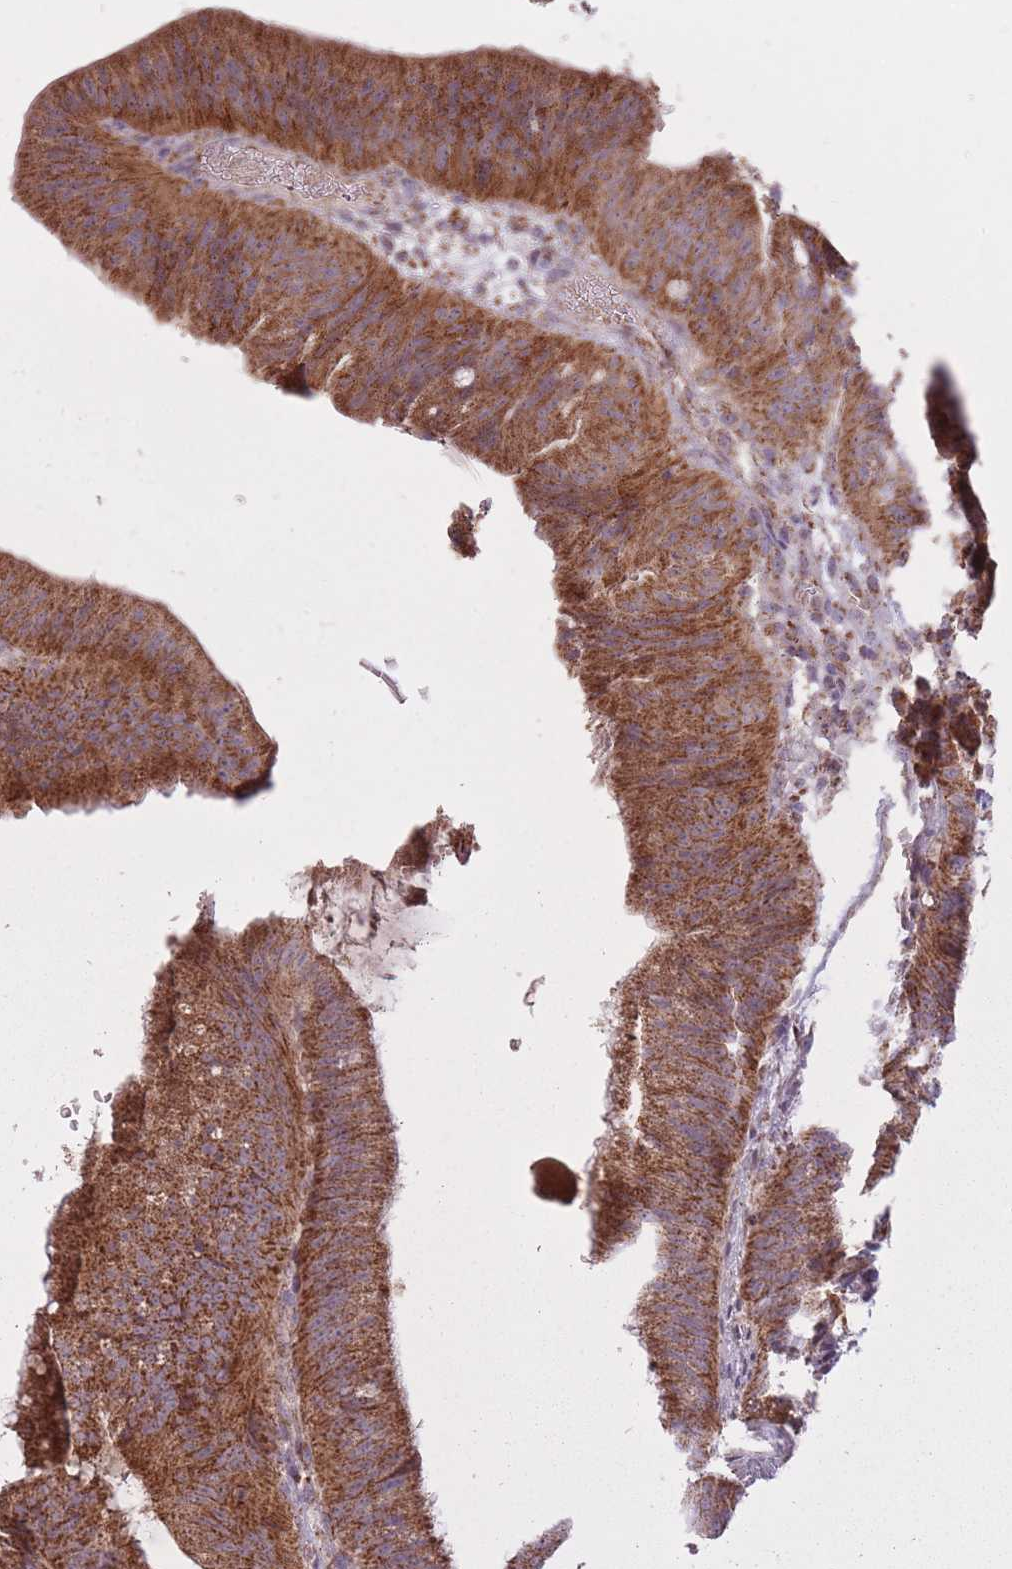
{"staining": {"intensity": "strong", "quantity": ">75%", "location": "cytoplasmic/membranous"}, "tissue": "colorectal cancer", "cell_type": "Tumor cells", "image_type": "cancer", "snomed": [{"axis": "morphology", "description": "Adenocarcinoma, NOS"}, {"axis": "topography", "description": "Colon"}], "caption": "Adenocarcinoma (colorectal) stained for a protein displays strong cytoplasmic/membranous positivity in tumor cells.", "gene": "LIN7C", "patient": {"sex": "female", "age": 43}}